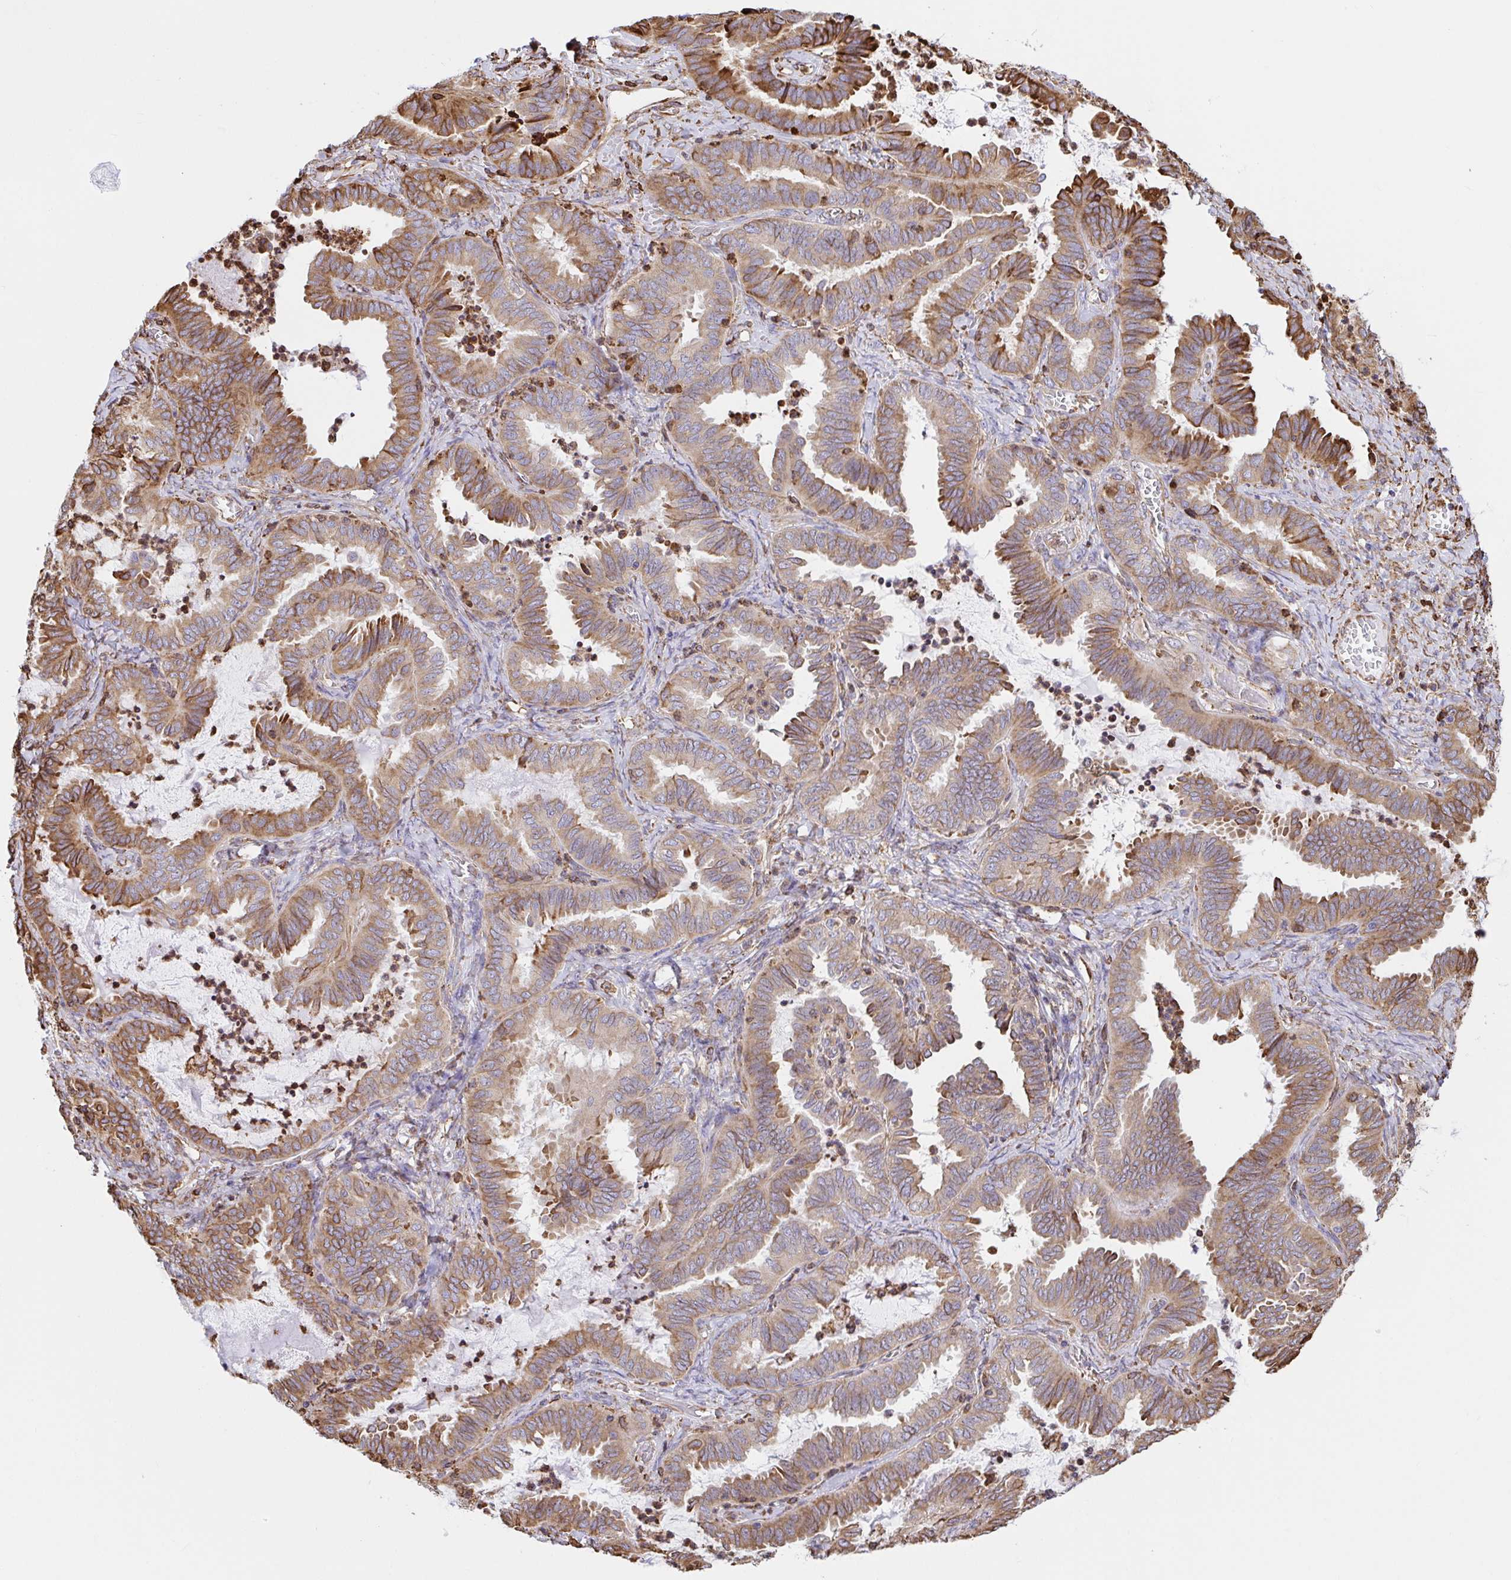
{"staining": {"intensity": "moderate", "quantity": ">75%", "location": "cytoplasmic/membranous"}, "tissue": "ovarian cancer", "cell_type": "Tumor cells", "image_type": "cancer", "snomed": [{"axis": "morphology", "description": "Carcinoma, endometroid"}, {"axis": "topography", "description": "Ovary"}], "caption": "The histopathology image reveals immunohistochemical staining of ovarian endometroid carcinoma. There is moderate cytoplasmic/membranous staining is seen in about >75% of tumor cells.", "gene": "CLGN", "patient": {"sex": "female", "age": 70}}